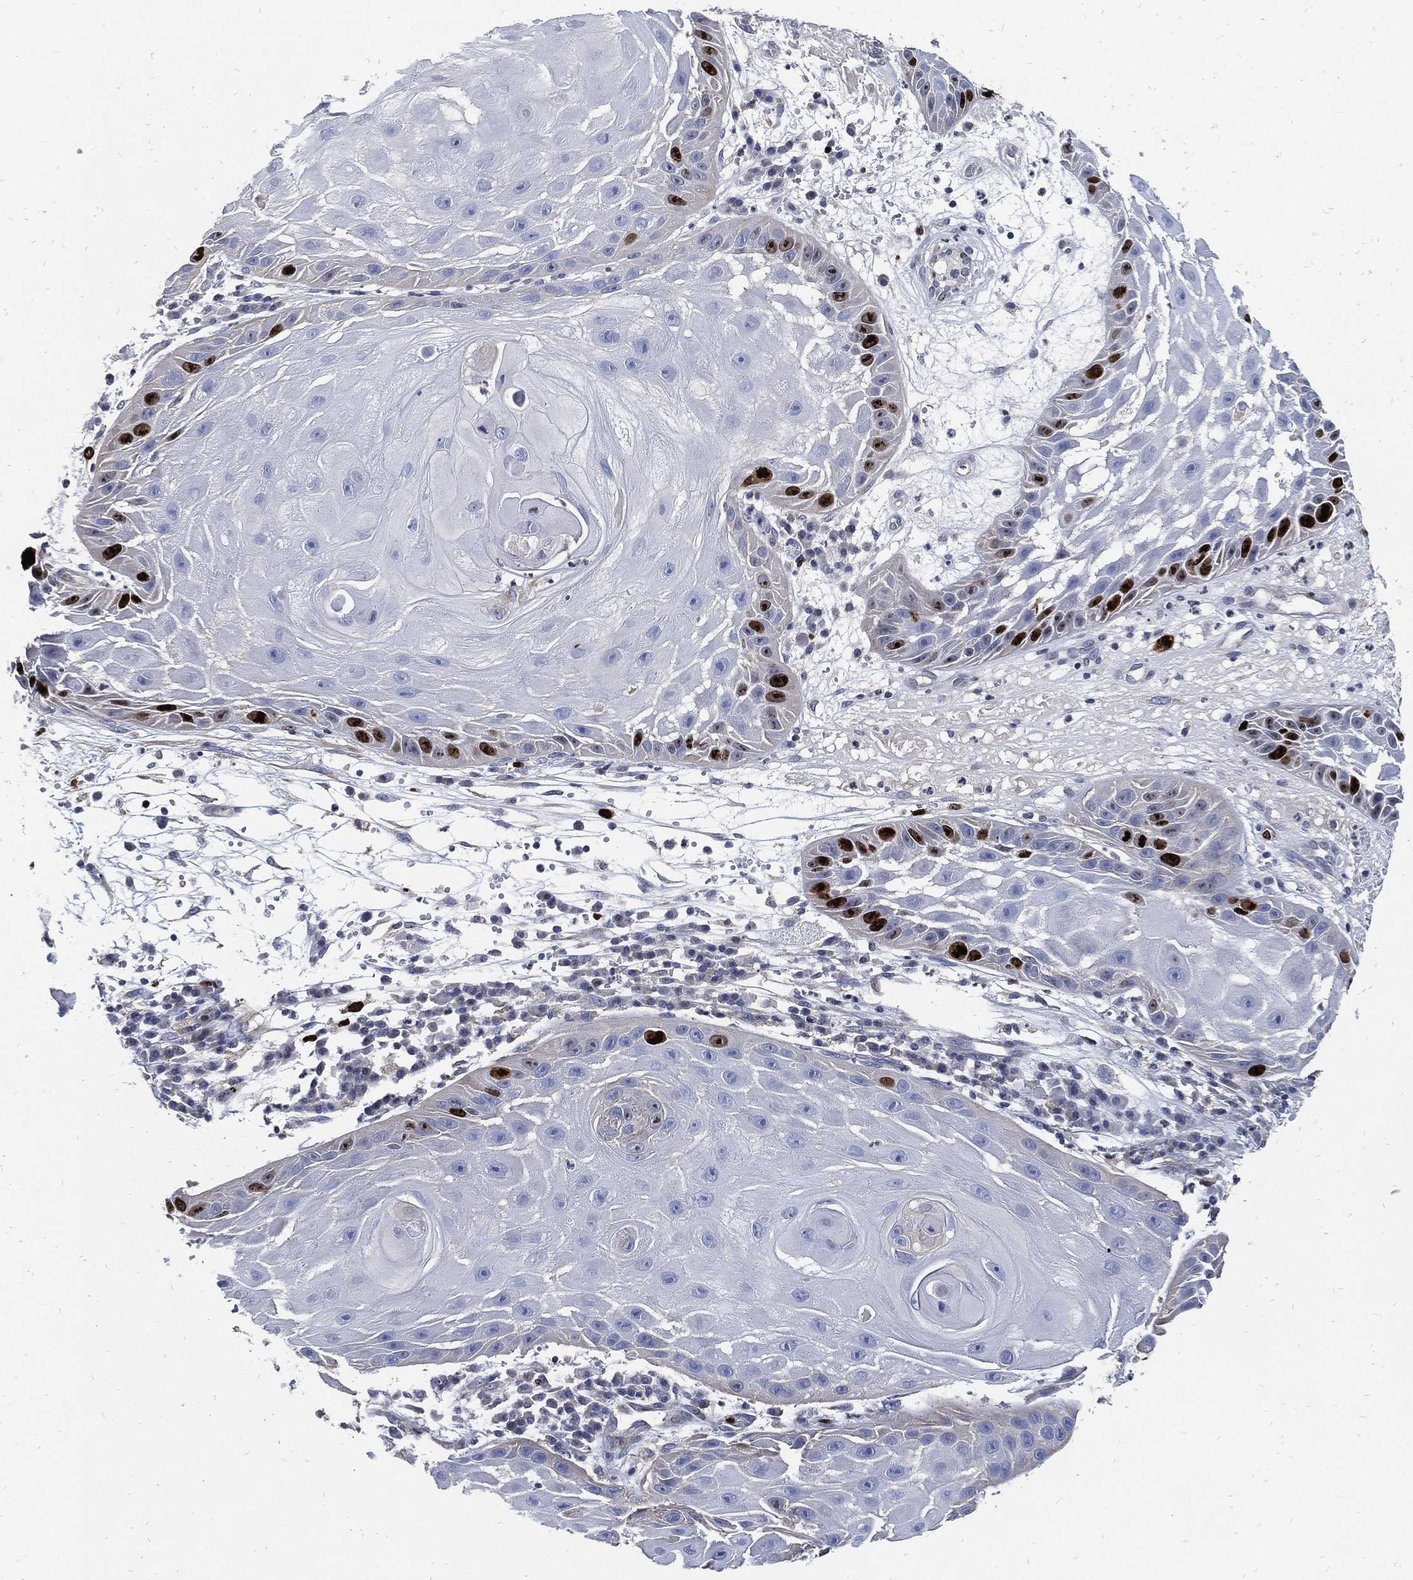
{"staining": {"intensity": "strong", "quantity": "<25%", "location": "nuclear"}, "tissue": "skin cancer", "cell_type": "Tumor cells", "image_type": "cancer", "snomed": [{"axis": "morphology", "description": "Normal tissue, NOS"}, {"axis": "morphology", "description": "Squamous cell carcinoma, NOS"}, {"axis": "topography", "description": "Skin"}], "caption": "The immunohistochemical stain highlights strong nuclear expression in tumor cells of skin cancer (squamous cell carcinoma) tissue.", "gene": "MKI67", "patient": {"sex": "male", "age": 79}}